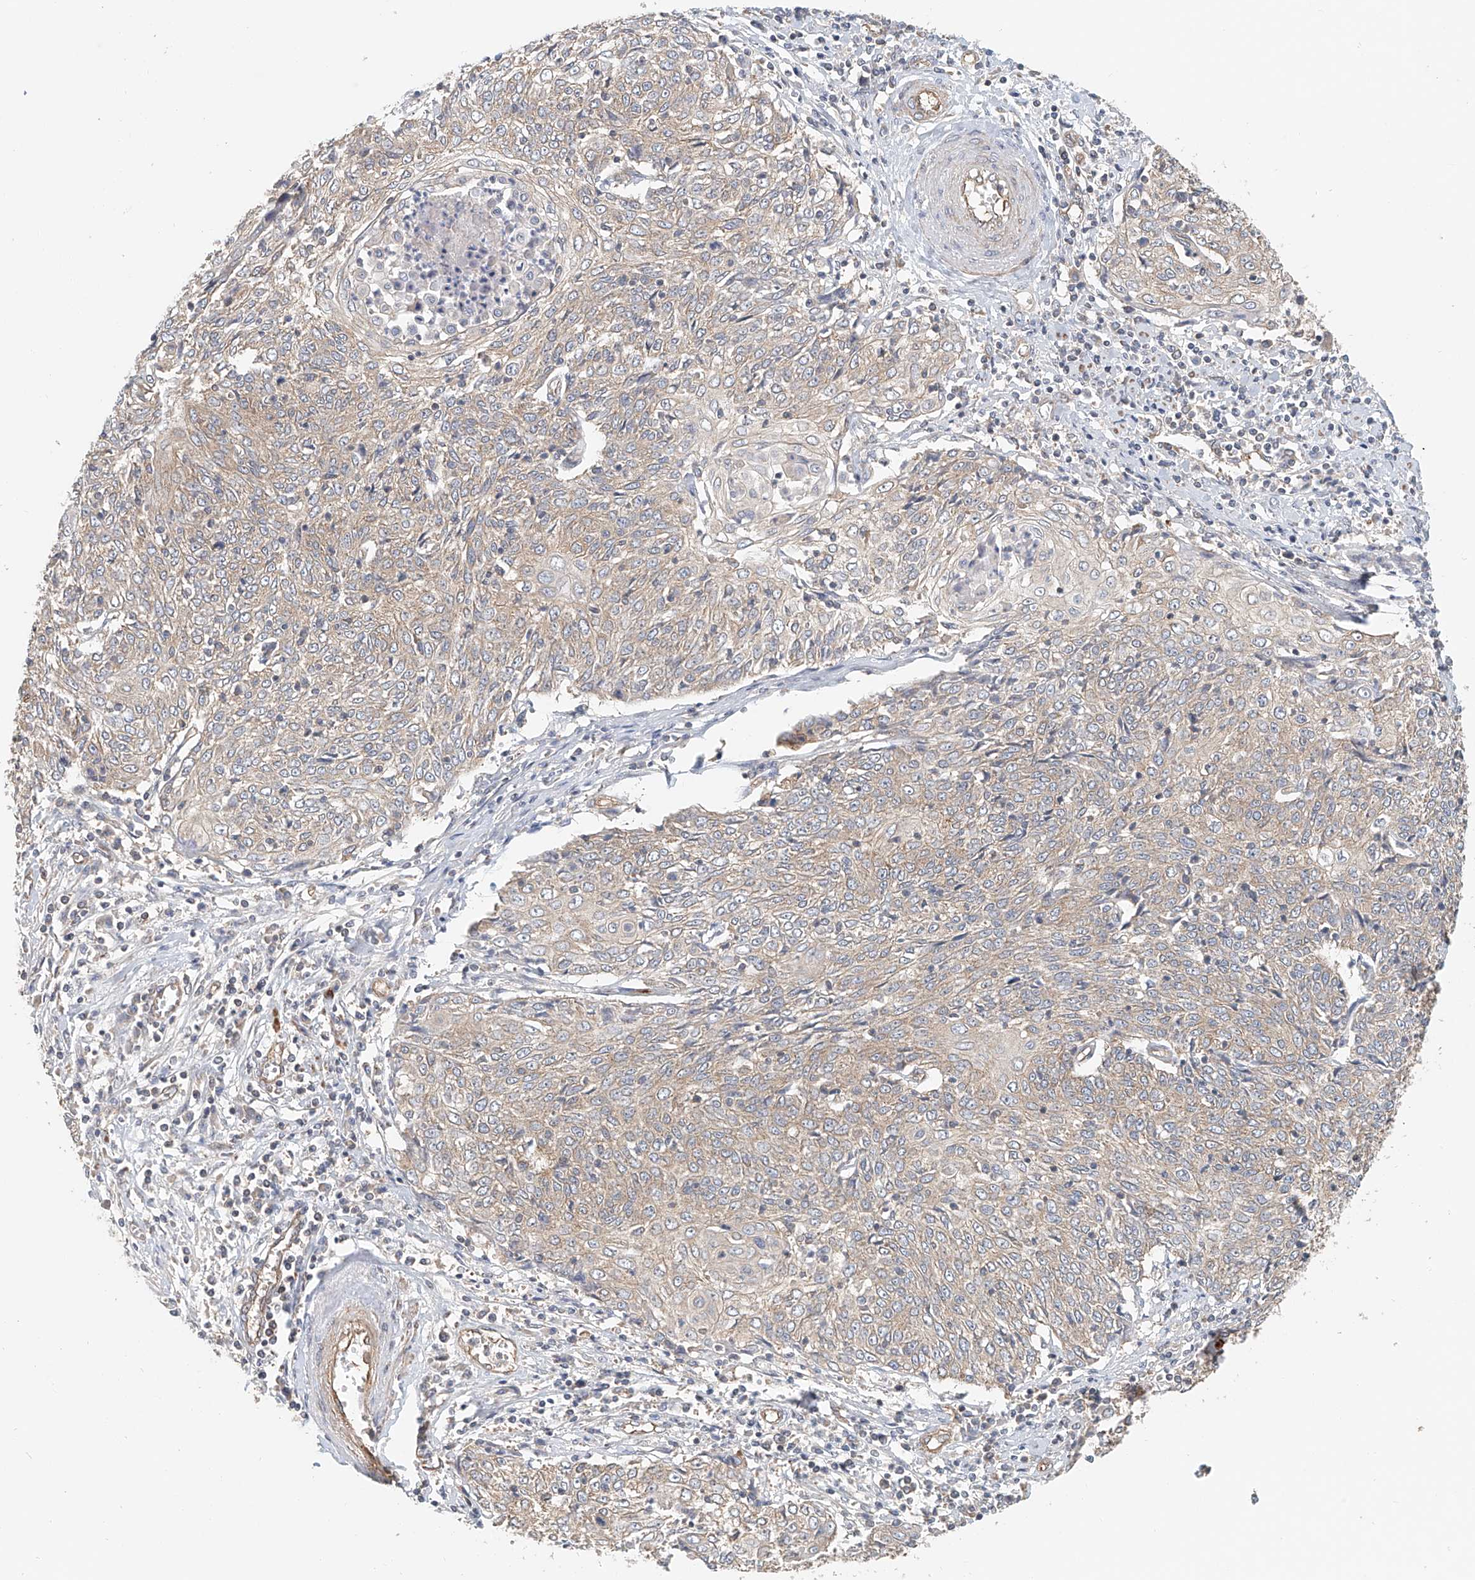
{"staining": {"intensity": "moderate", "quantity": "25%-75%", "location": "cytoplasmic/membranous"}, "tissue": "cervical cancer", "cell_type": "Tumor cells", "image_type": "cancer", "snomed": [{"axis": "morphology", "description": "Squamous cell carcinoma, NOS"}, {"axis": "topography", "description": "Cervix"}], "caption": "Moderate cytoplasmic/membranous expression for a protein is appreciated in about 25%-75% of tumor cells of squamous cell carcinoma (cervical) using immunohistochemistry.", "gene": "FRYL", "patient": {"sex": "female", "age": 48}}